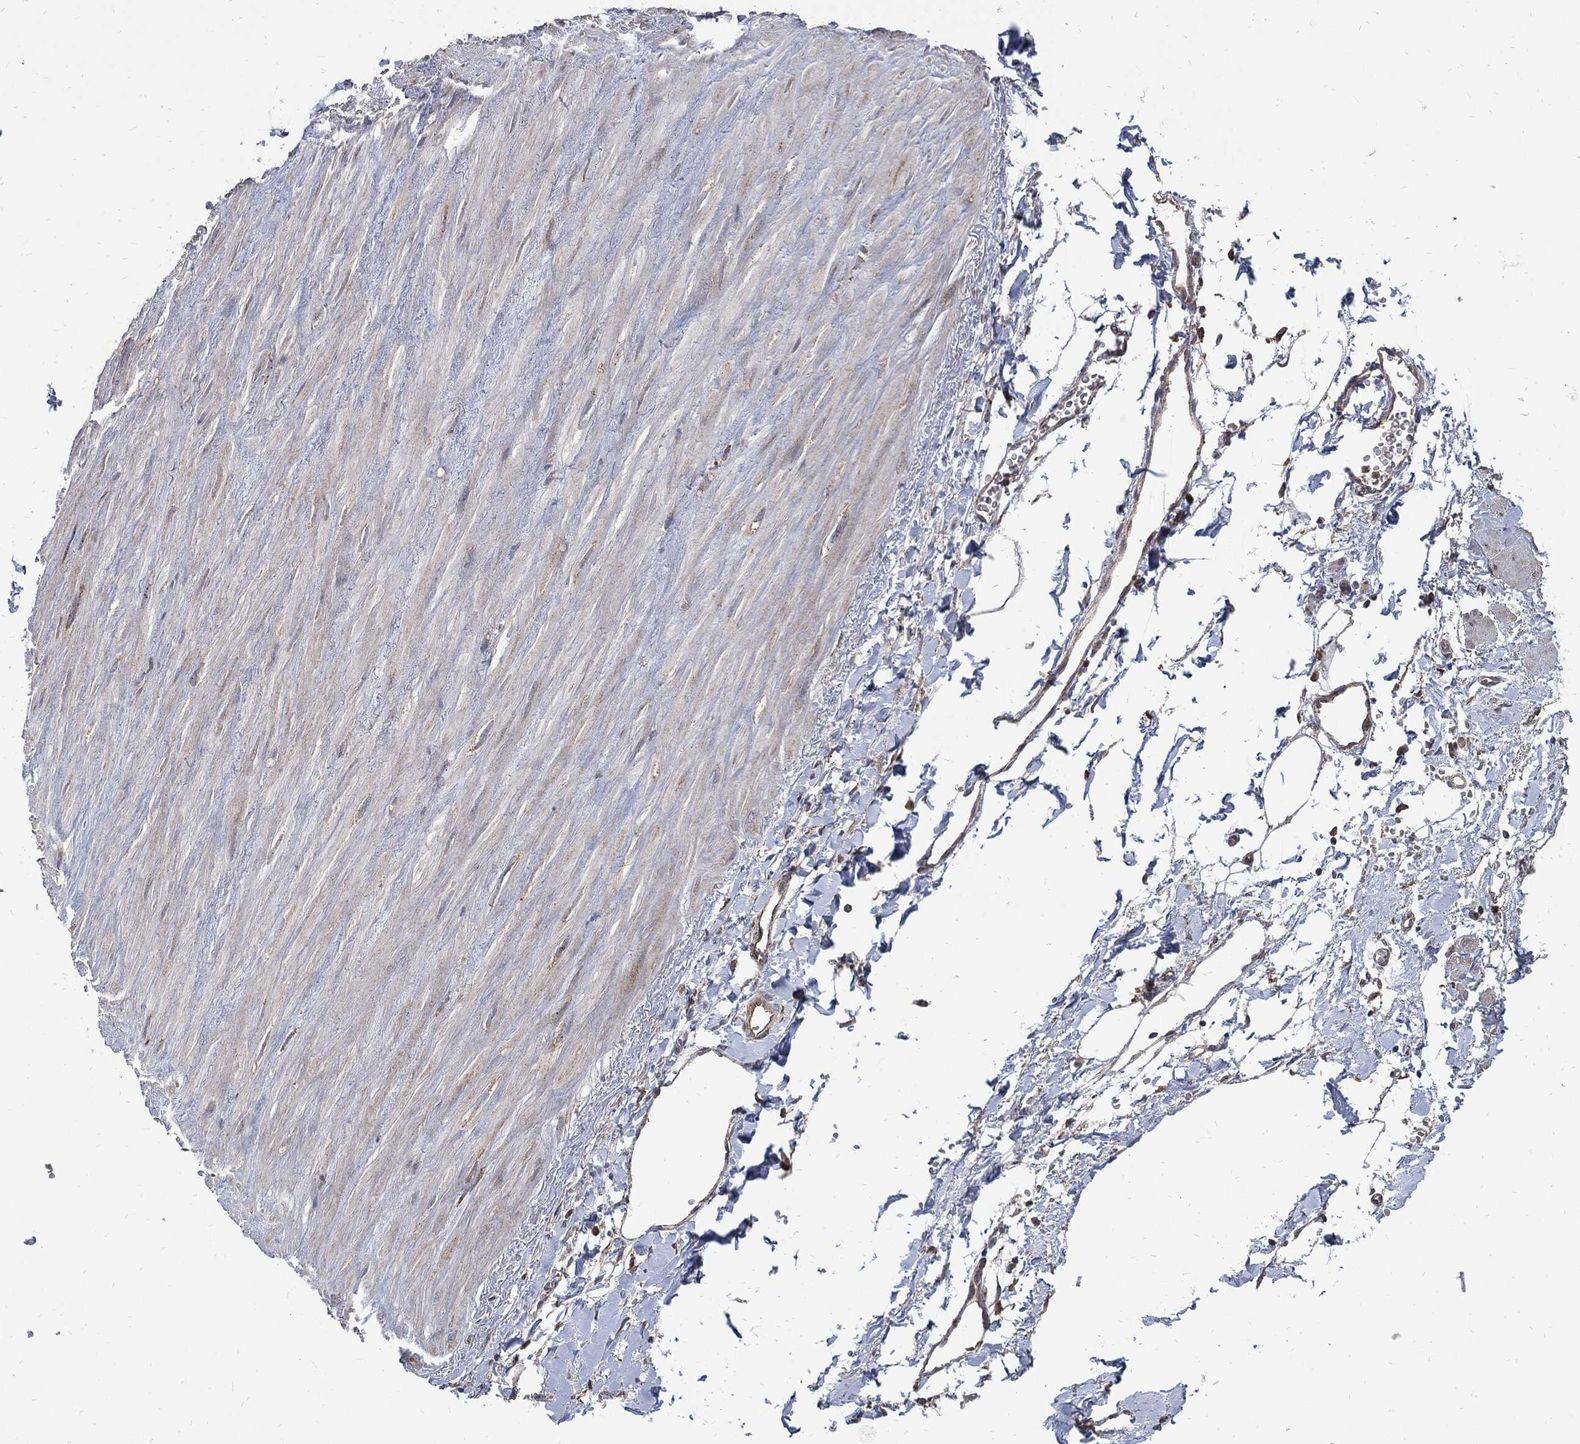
{"staining": {"intensity": "negative", "quantity": "none", "location": "none"}, "tissue": "adipose tissue", "cell_type": "Adipocytes", "image_type": "normal", "snomed": [{"axis": "morphology", "description": "Normal tissue, NOS"}, {"axis": "morphology", "description": "Adenocarcinoma, NOS"}, {"axis": "topography", "description": "Pancreas"}, {"axis": "topography", "description": "Peripheral nerve tissue"}], "caption": "Human adipose tissue stained for a protein using immunohistochemistry shows no staining in adipocytes.", "gene": "SLC31A2", "patient": {"sex": "male", "age": 61}}